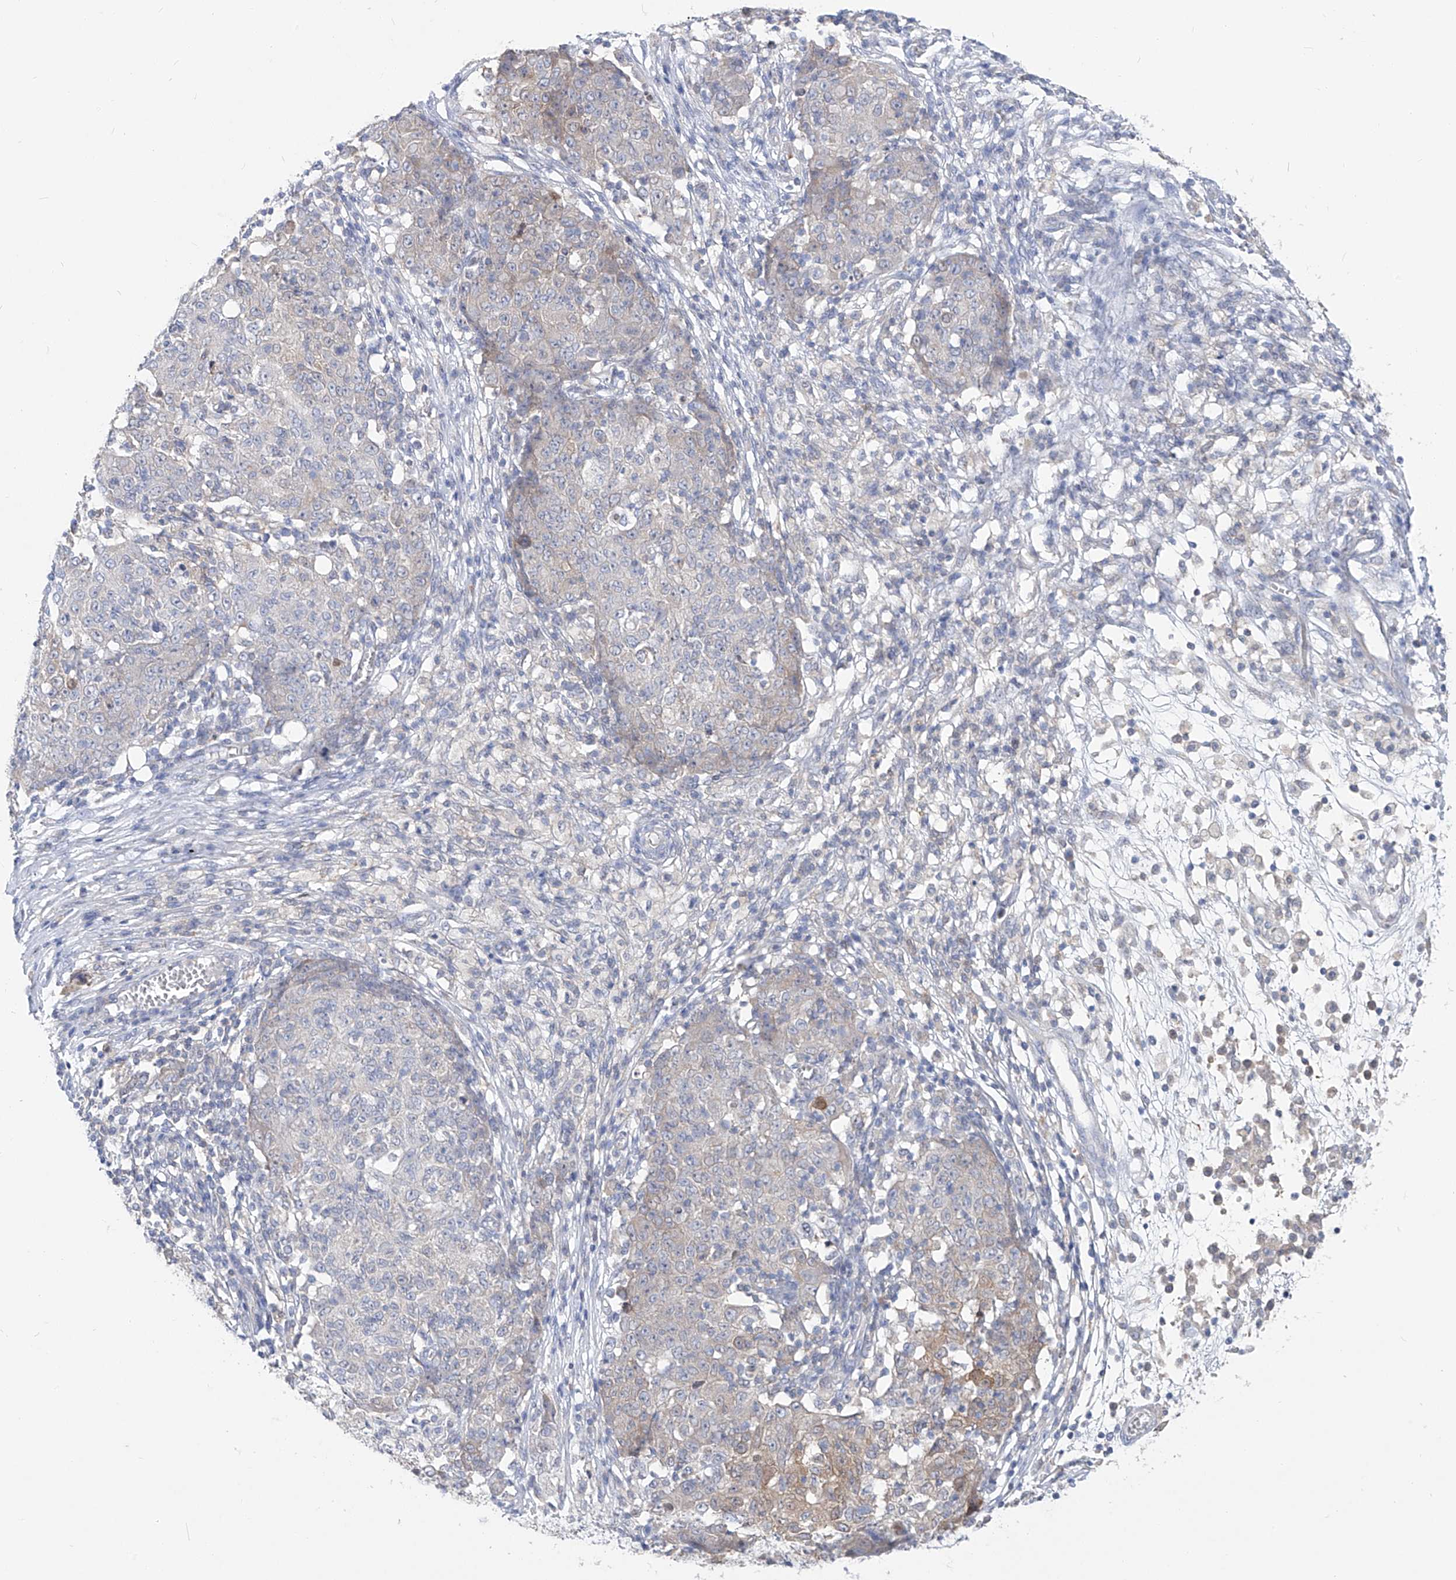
{"staining": {"intensity": "moderate", "quantity": "<25%", "location": "cytoplasmic/membranous"}, "tissue": "ovarian cancer", "cell_type": "Tumor cells", "image_type": "cancer", "snomed": [{"axis": "morphology", "description": "Carcinoma, endometroid"}, {"axis": "topography", "description": "Ovary"}], "caption": "Ovarian cancer stained with a protein marker demonstrates moderate staining in tumor cells.", "gene": "UFL1", "patient": {"sex": "female", "age": 42}}